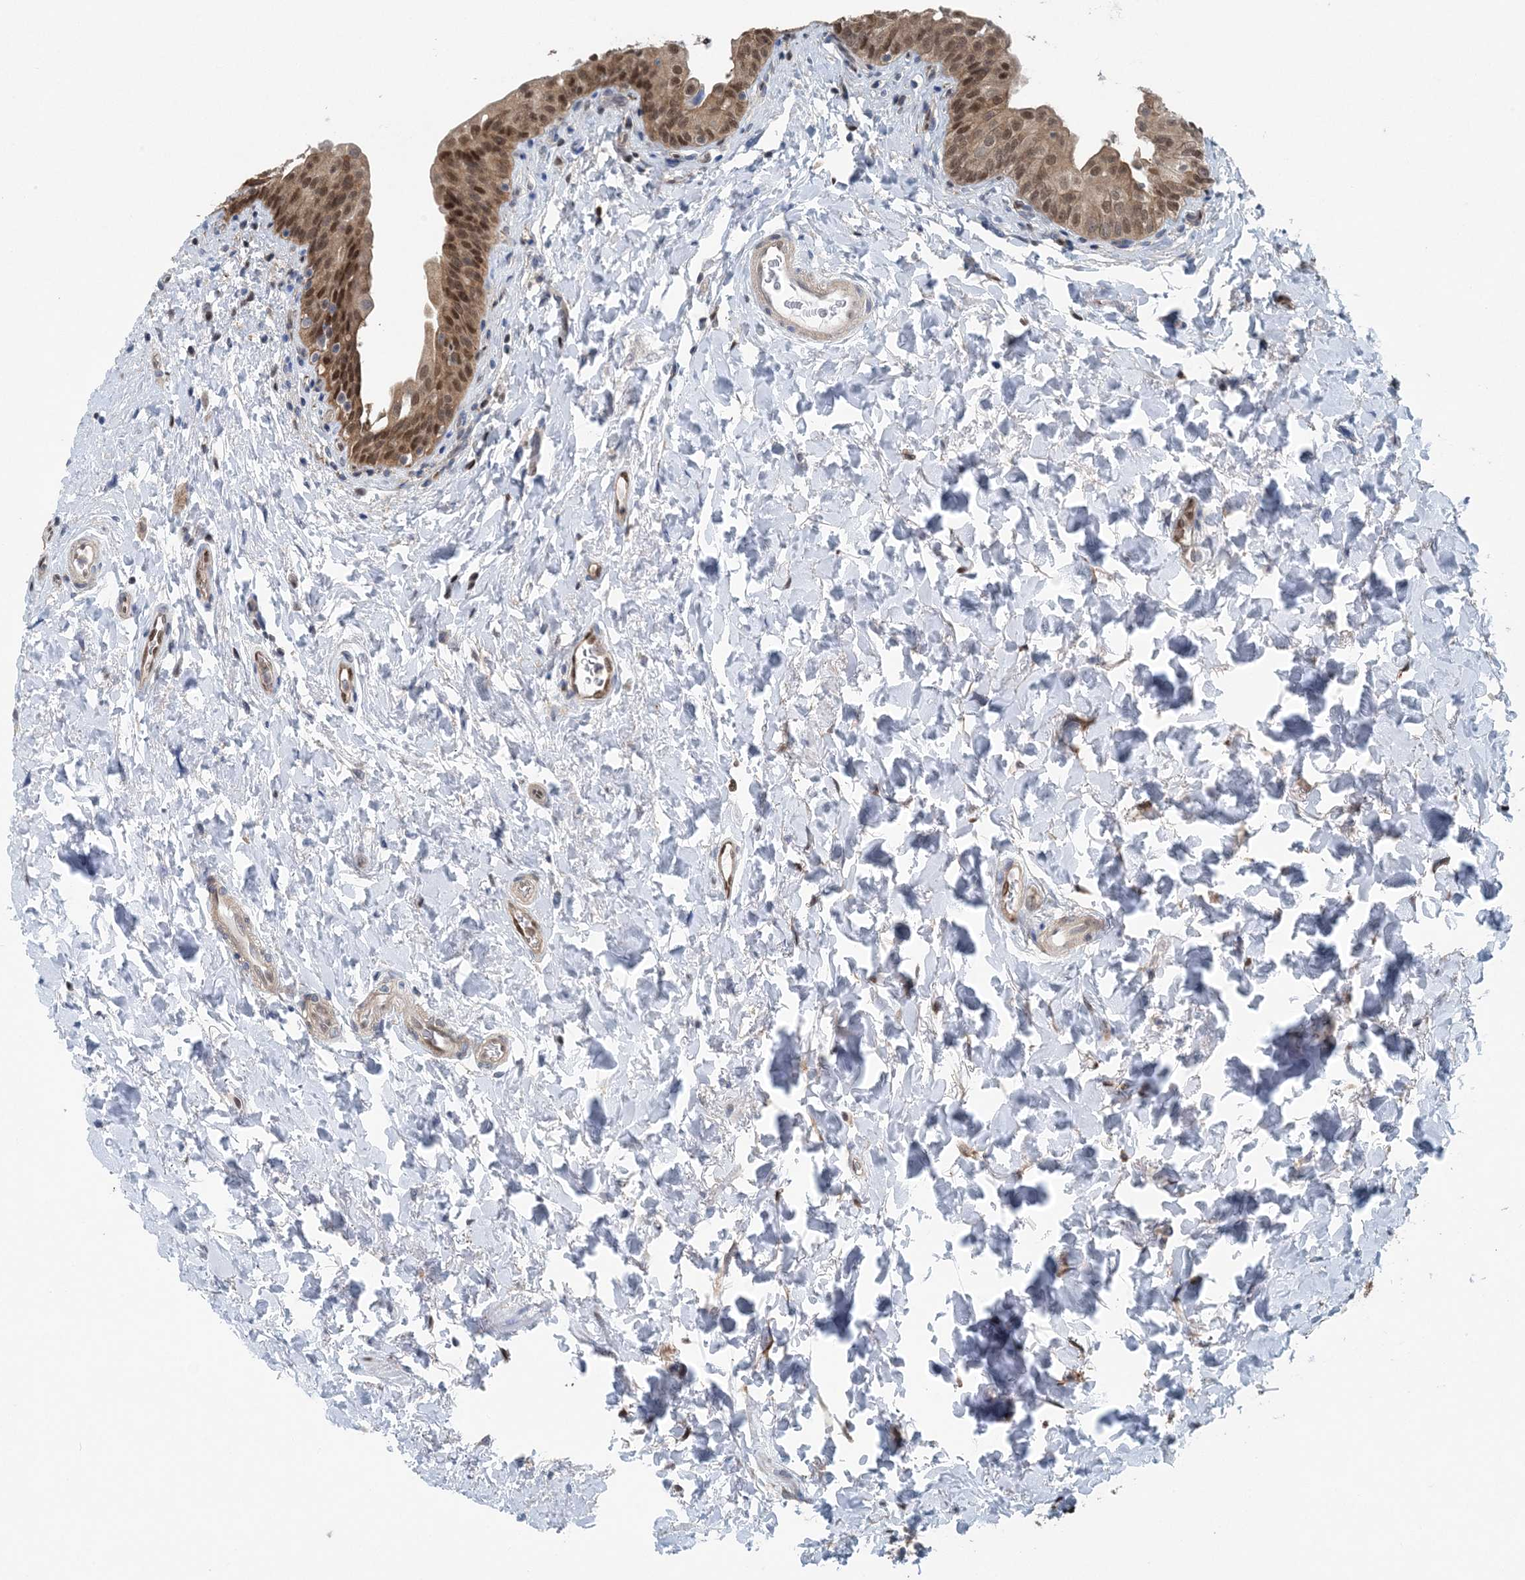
{"staining": {"intensity": "moderate", "quantity": ">75%", "location": "cytoplasmic/membranous,nuclear"}, "tissue": "urinary bladder", "cell_type": "Urothelial cells", "image_type": "normal", "snomed": [{"axis": "morphology", "description": "Normal tissue, NOS"}, {"axis": "topography", "description": "Urinary bladder"}], "caption": "Protein analysis of unremarkable urinary bladder demonstrates moderate cytoplasmic/membranous,nuclear expression in about >75% of urothelial cells. (DAB (3,3'-diaminobenzidine) IHC, brown staining for protein, blue staining for nuclei).", "gene": "HIKESHI", "patient": {"sex": "male", "age": 83}}